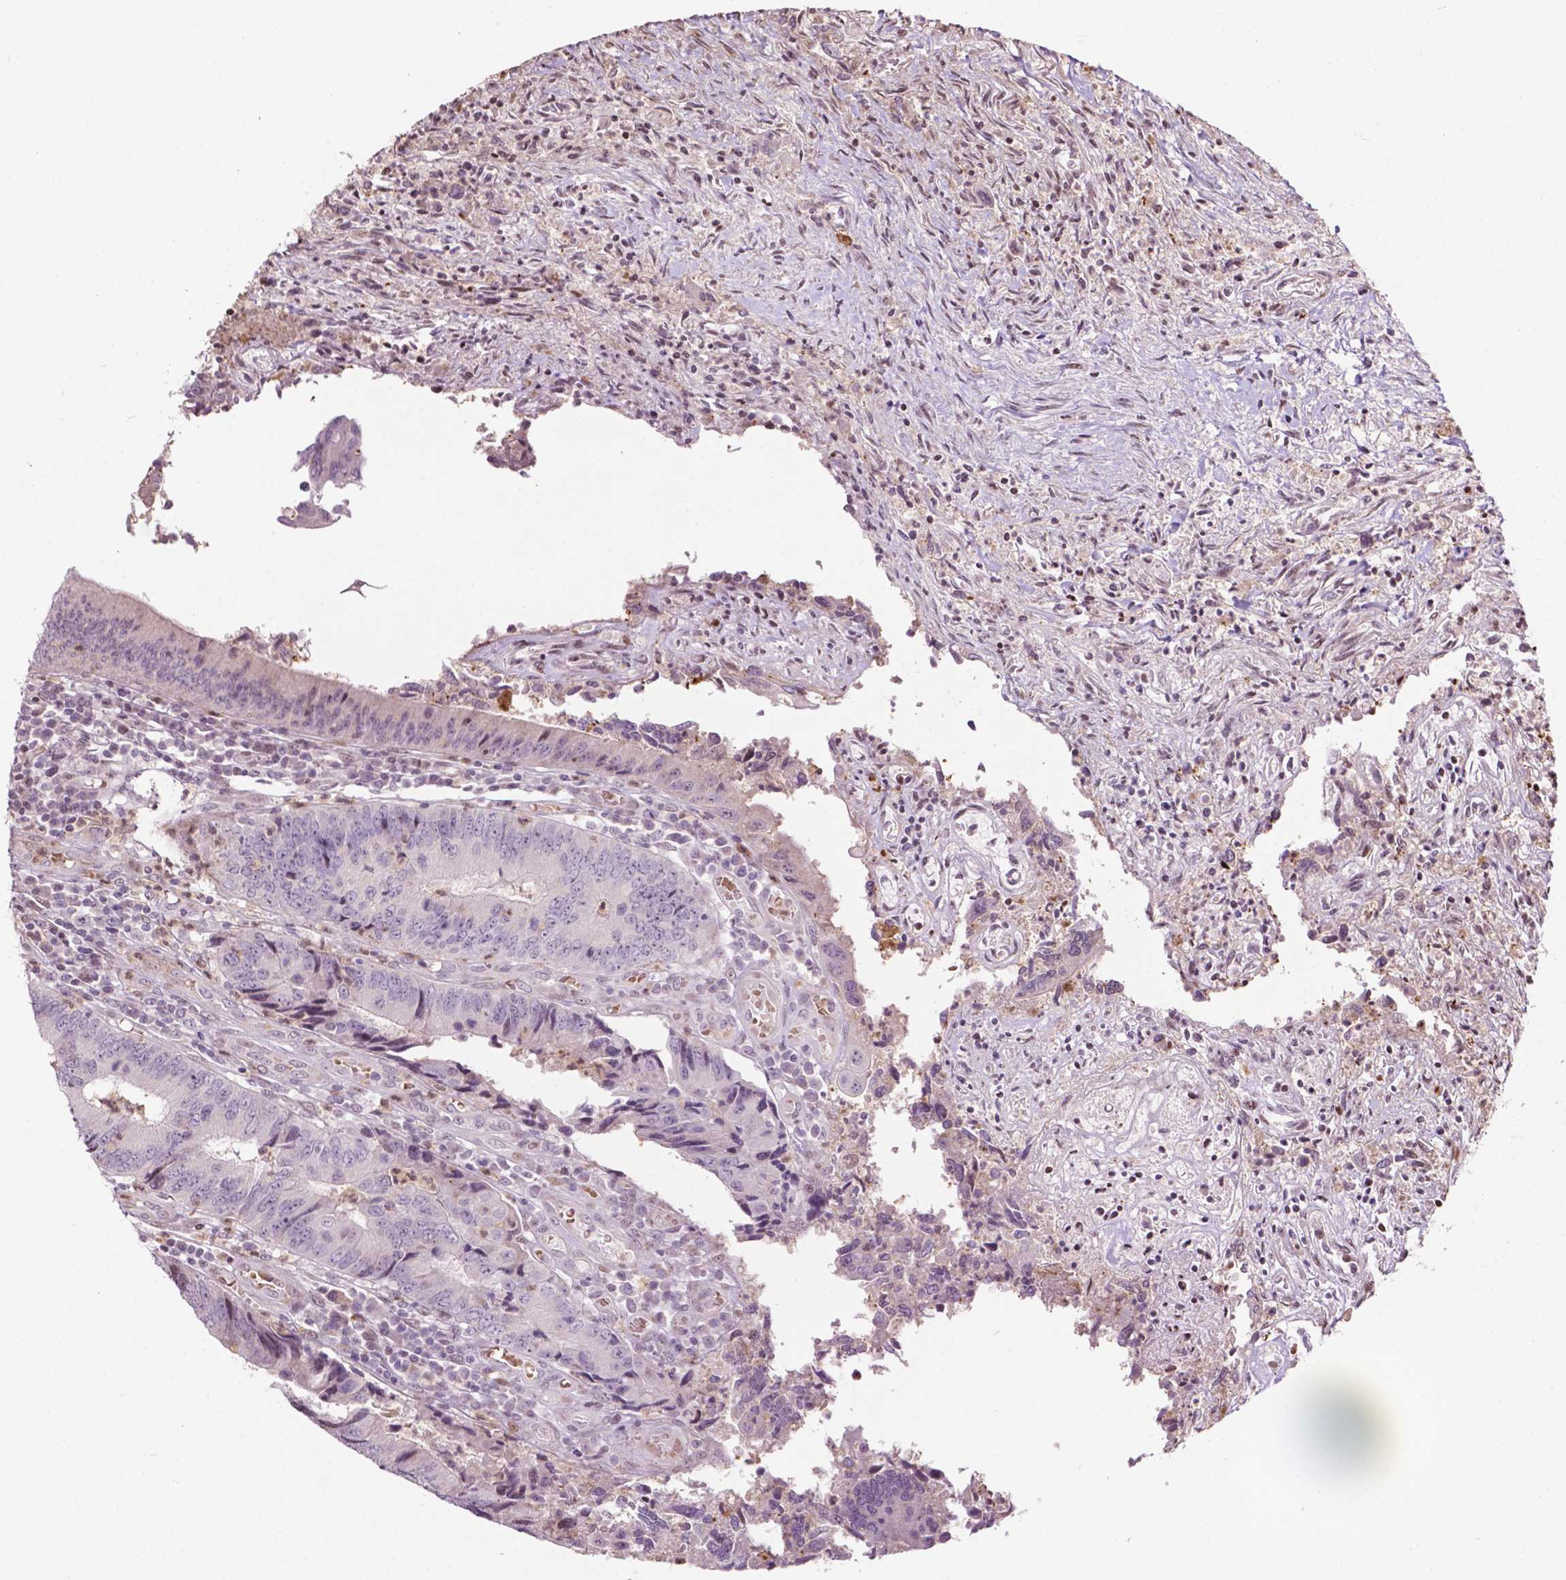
{"staining": {"intensity": "negative", "quantity": "none", "location": "none"}, "tissue": "colorectal cancer", "cell_type": "Tumor cells", "image_type": "cancer", "snomed": [{"axis": "morphology", "description": "Adenocarcinoma, NOS"}, {"axis": "topography", "description": "Colon"}], "caption": "An immunohistochemistry micrograph of colorectal cancer (adenocarcinoma) is shown. There is no staining in tumor cells of colorectal cancer (adenocarcinoma).", "gene": "PTPN18", "patient": {"sex": "female", "age": 67}}